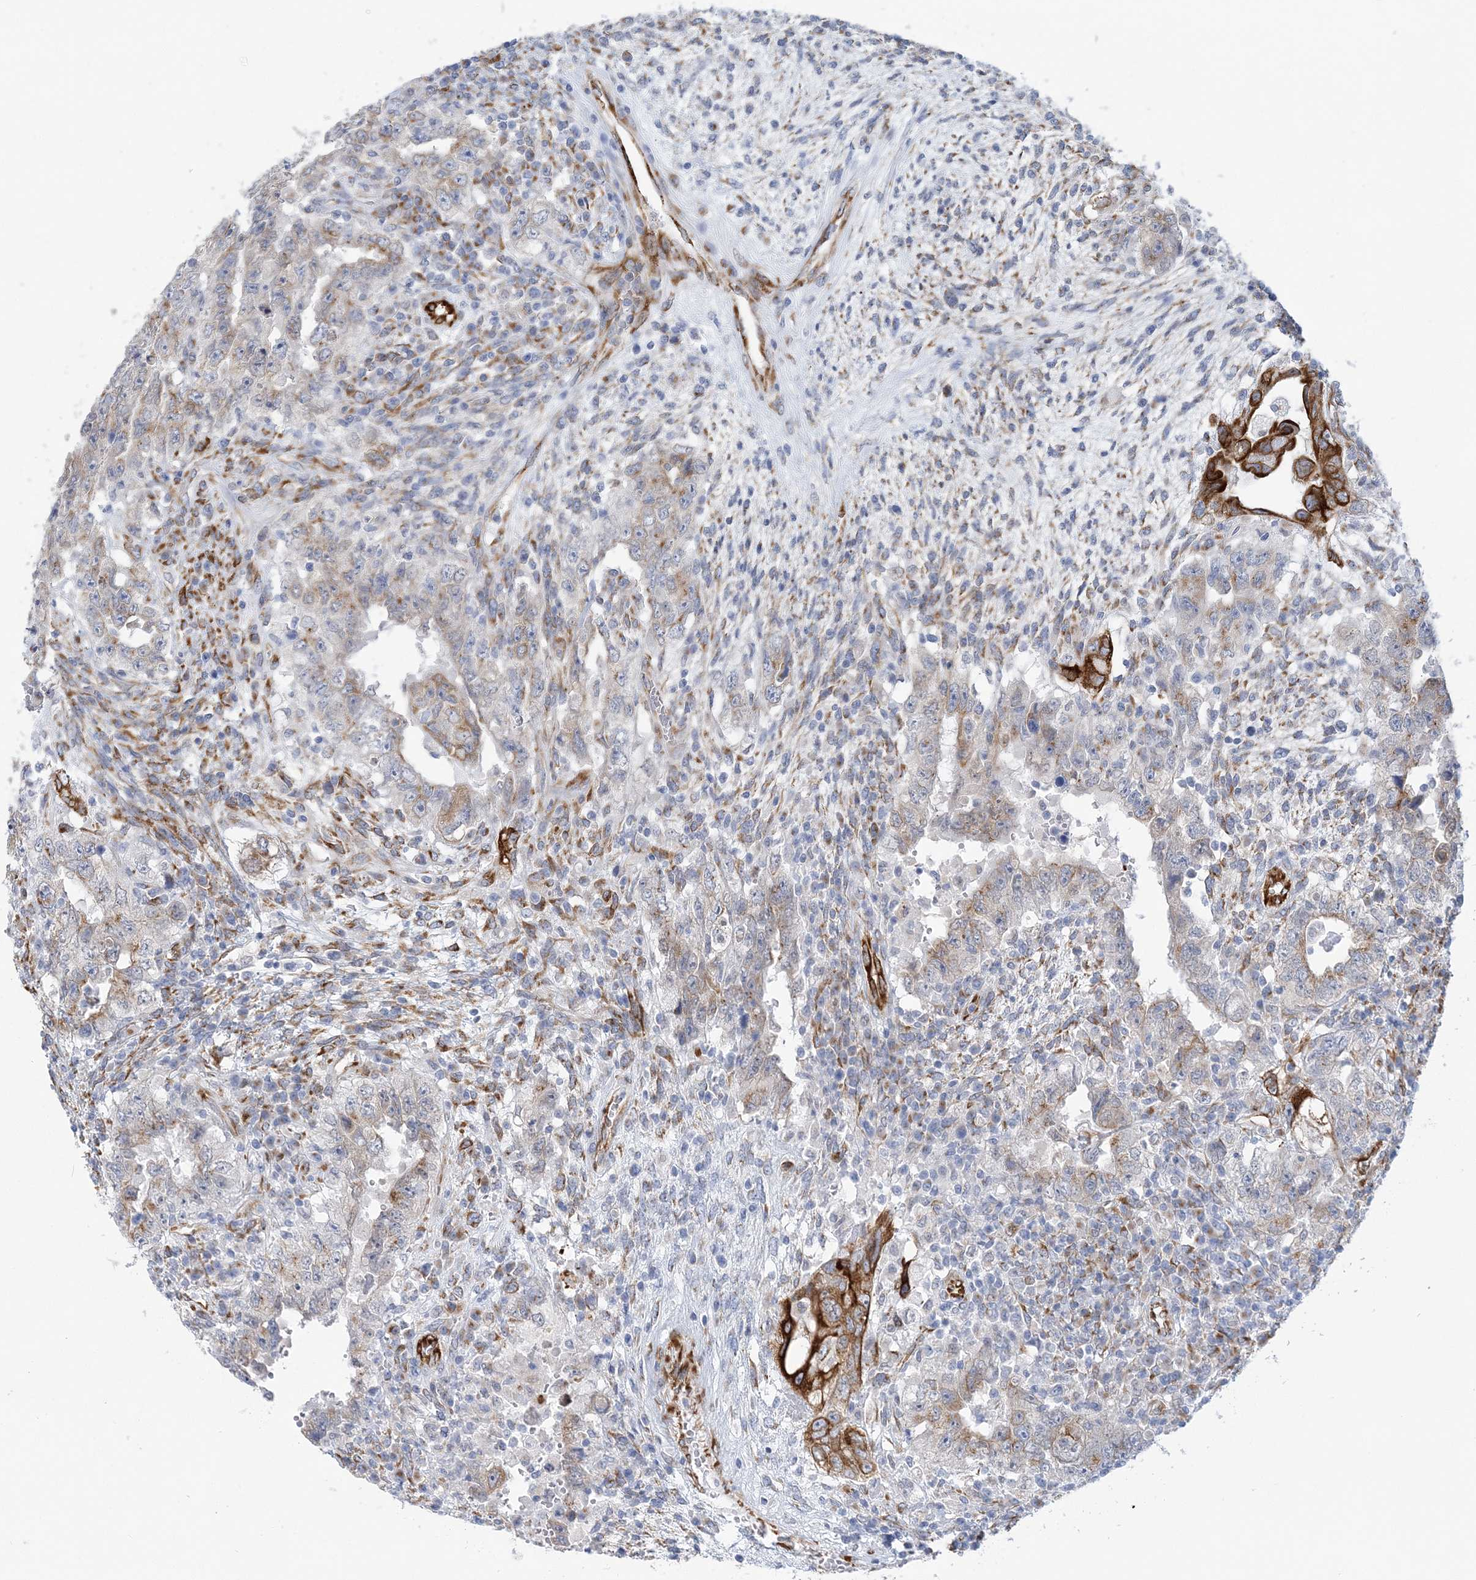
{"staining": {"intensity": "strong", "quantity": "<25%", "location": "cytoplasmic/membranous"}, "tissue": "testis cancer", "cell_type": "Tumor cells", "image_type": "cancer", "snomed": [{"axis": "morphology", "description": "Carcinoma, Embryonal, NOS"}, {"axis": "topography", "description": "Testis"}], "caption": "The histopathology image reveals staining of testis cancer (embryonal carcinoma), revealing strong cytoplasmic/membranous protein expression (brown color) within tumor cells. (DAB IHC, brown staining for protein, blue staining for nuclei).", "gene": "PLEKHG4B", "patient": {"sex": "male", "age": 26}}